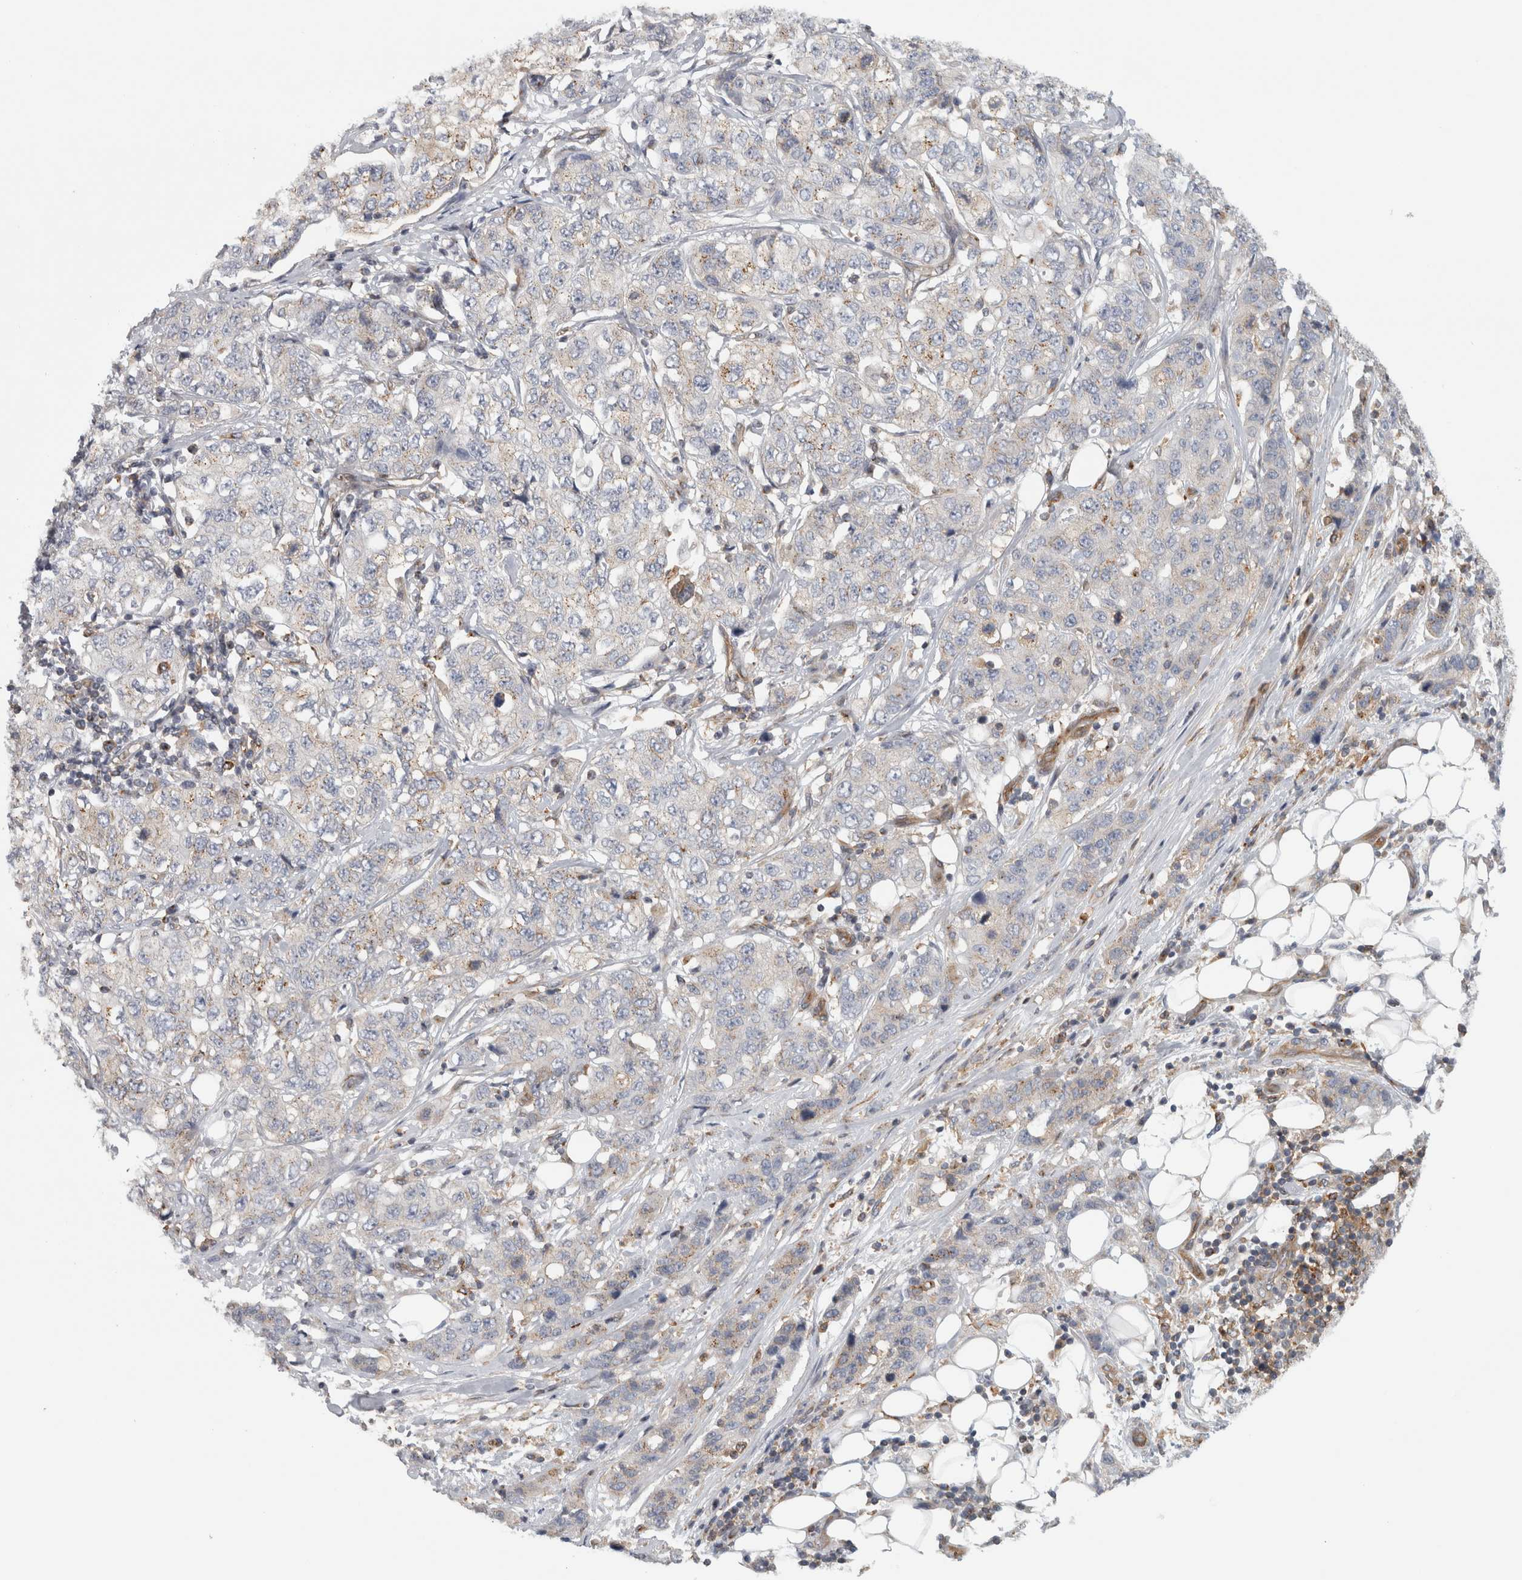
{"staining": {"intensity": "weak", "quantity": "25%-75%", "location": "cytoplasmic/membranous"}, "tissue": "stomach cancer", "cell_type": "Tumor cells", "image_type": "cancer", "snomed": [{"axis": "morphology", "description": "Adenocarcinoma, NOS"}, {"axis": "topography", "description": "Stomach"}], "caption": "Immunohistochemistry (IHC) image of human stomach cancer stained for a protein (brown), which exhibits low levels of weak cytoplasmic/membranous staining in approximately 25%-75% of tumor cells.", "gene": "PEX6", "patient": {"sex": "male", "age": 48}}